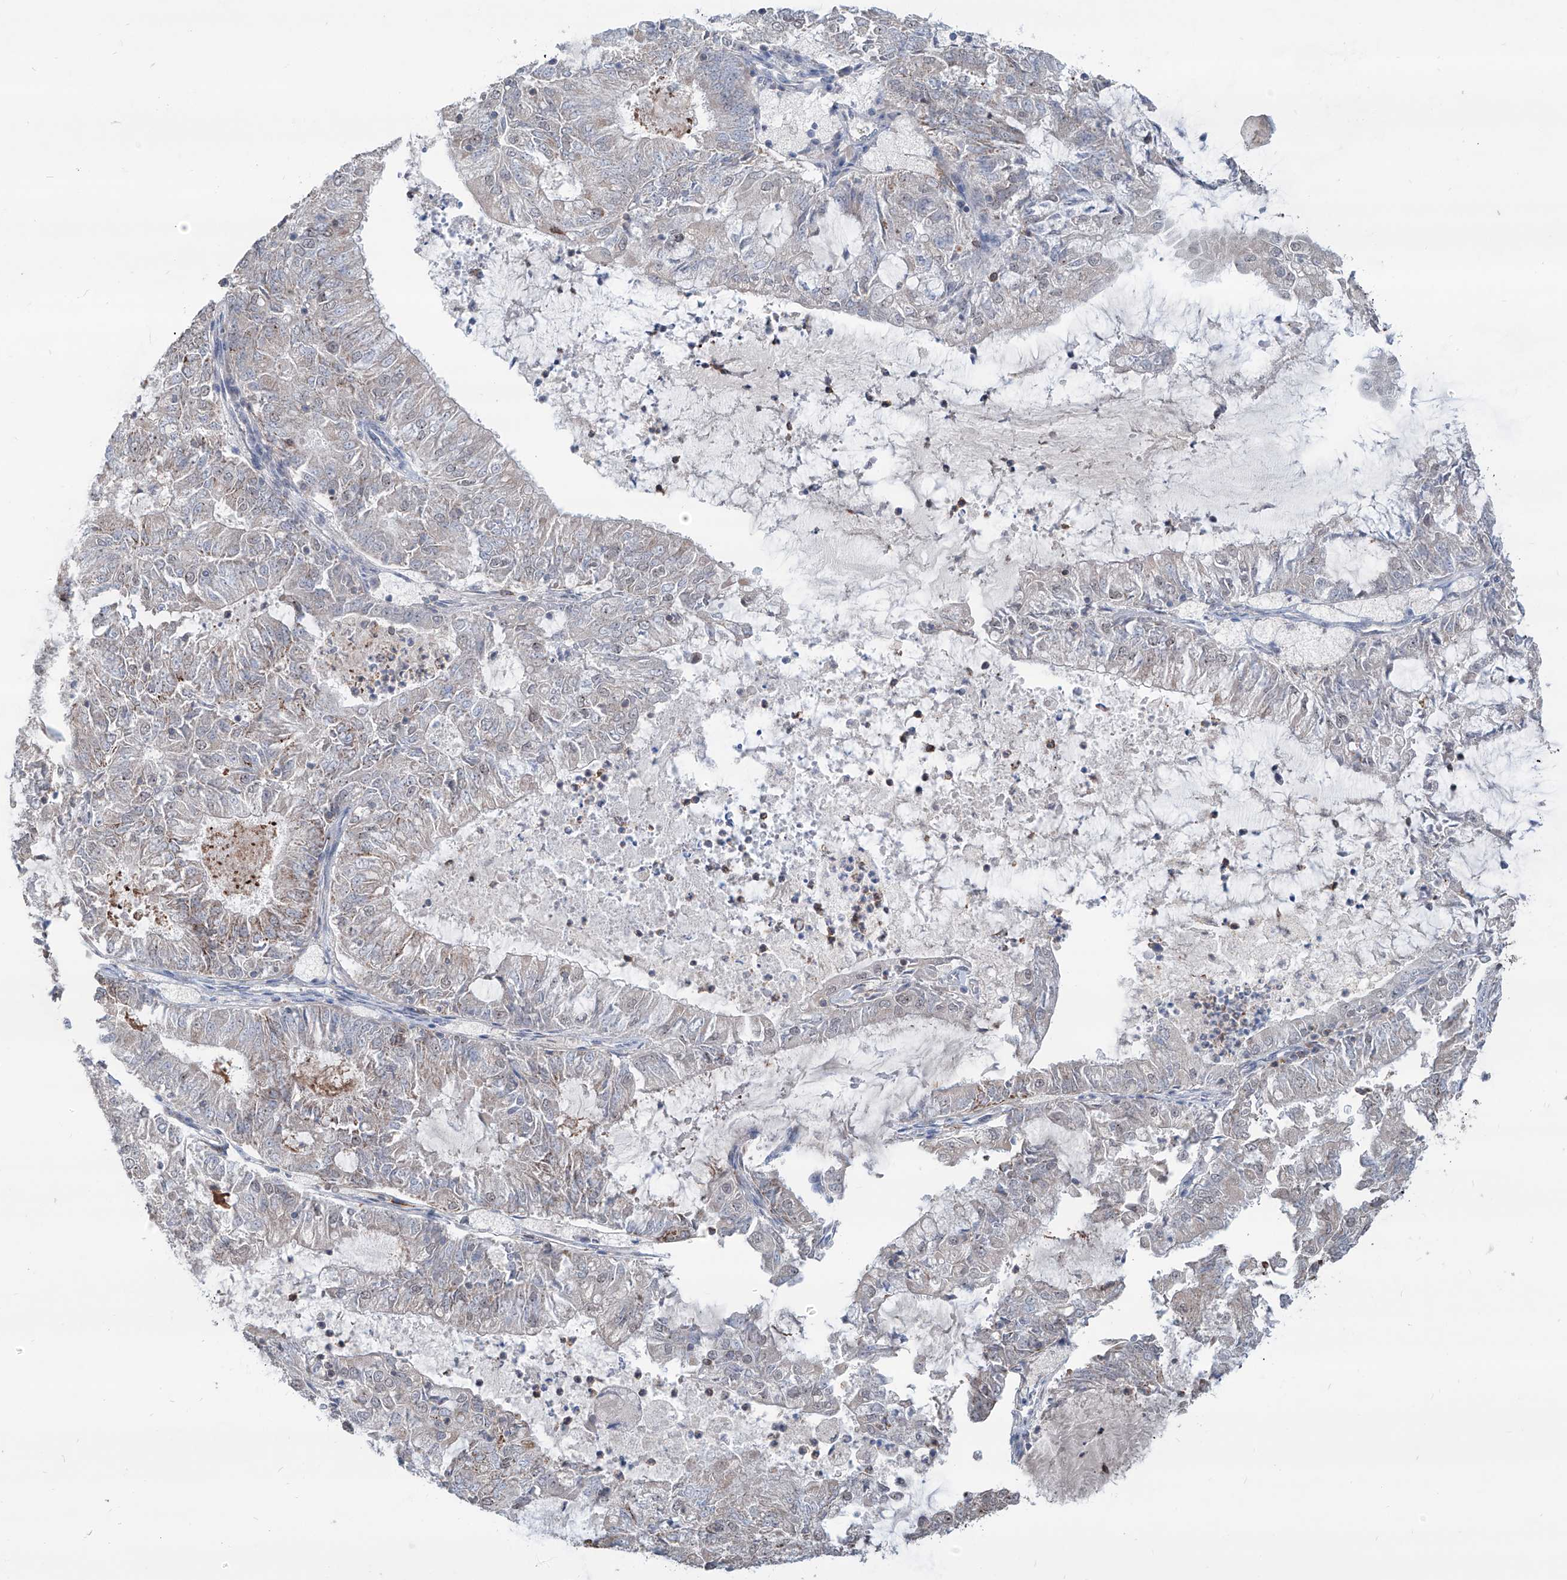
{"staining": {"intensity": "weak", "quantity": "<25%", "location": "cytoplasmic/membranous,nuclear"}, "tissue": "endometrial cancer", "cell_type": "Tumor cells", "image_type": "cancer", "snomed": [{"axis": "morphology", "description": "Adenocarcinoma, NOS"}, {"axis": "topography", "description": "Endometrium"}], "caption": "Human endometrial cancer (adenocarcinoma) stained for a protein using IHC exhibits no expression in tumor cells.", "gene": "ZBTB48", "patient": {"sex": "female", "age": 57}}